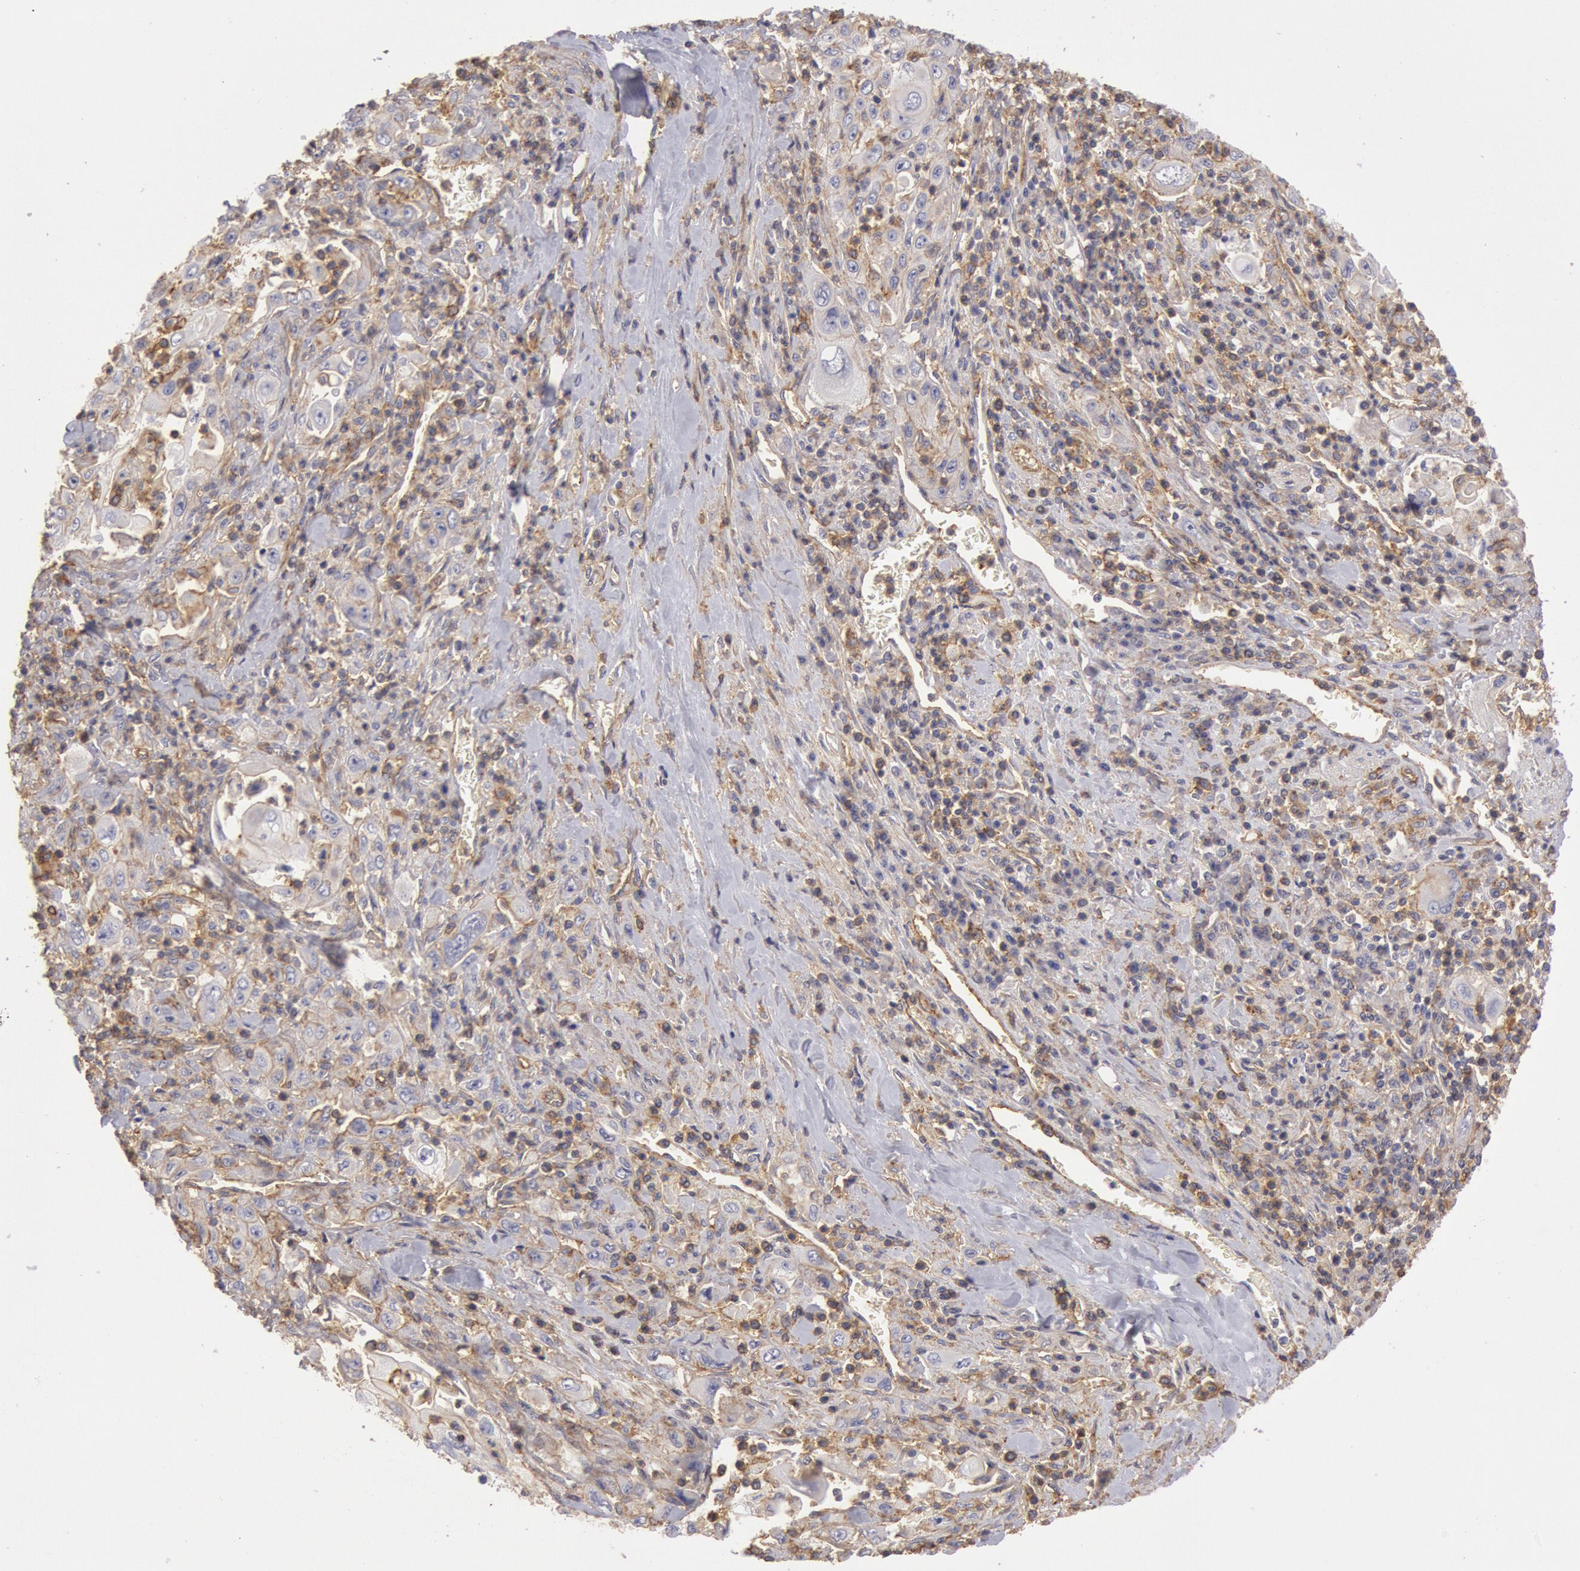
{"staining": {"intensity": "weak", "quantity": "<25%", "location": "cytoplasmic/membranous"}, "tissue": "pancreatic cancer", "cell_type": "Tumor cells", "image_type": "cancer", "snomed": [{"axis": "morphology", "description": "Adenocarcinoma, NOS"}, {"axis": "topography", "description": "Pancreas"}], "caption": "A micrograph of human adenocarcinoma (pancreatic) is negative for staining in tumor cells.", "gene": "SNAP23", "patient": {"sex": "male", "age": 70}}